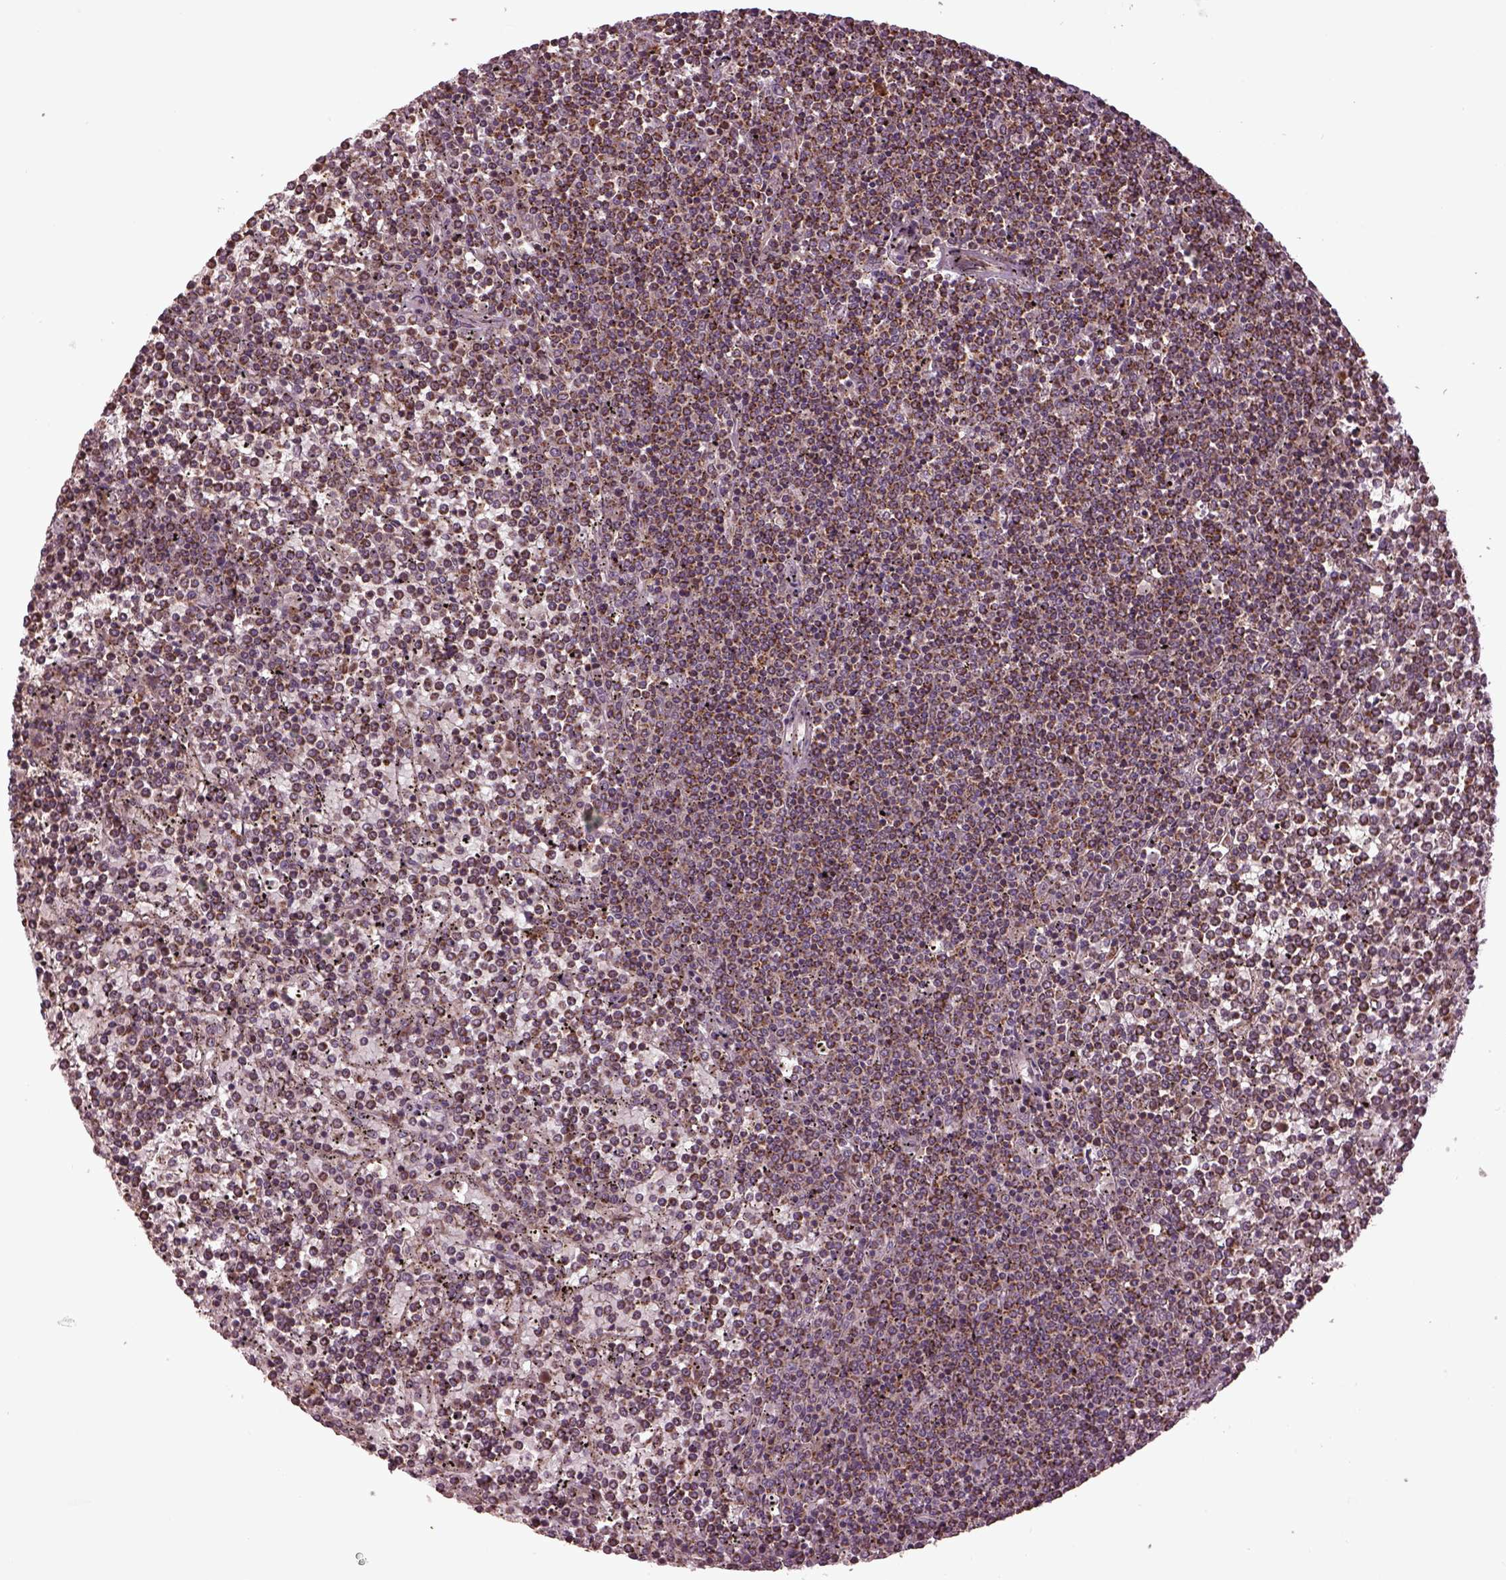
{"staining": {"intensity": "moderate", "quantity": ">75%", "location": "cytoplasmic/membranous"}, "tissue": "lymphoma", "cell_type": "Tumor cells", "image_type": "cancer", "snomed": [{"axis": "morphology", "description": "Malignant lymphoma, non-Hodgkin's type, Low grade"}, {"axis": "topography", "description": "Spleen"}], "caption": "Lymphoma stained for a protein shows moderate cytoplasmic/membranous positivity in tumor cells.", "gene": "TMEM254", "patient": {"sex": "female", "age": 19}}